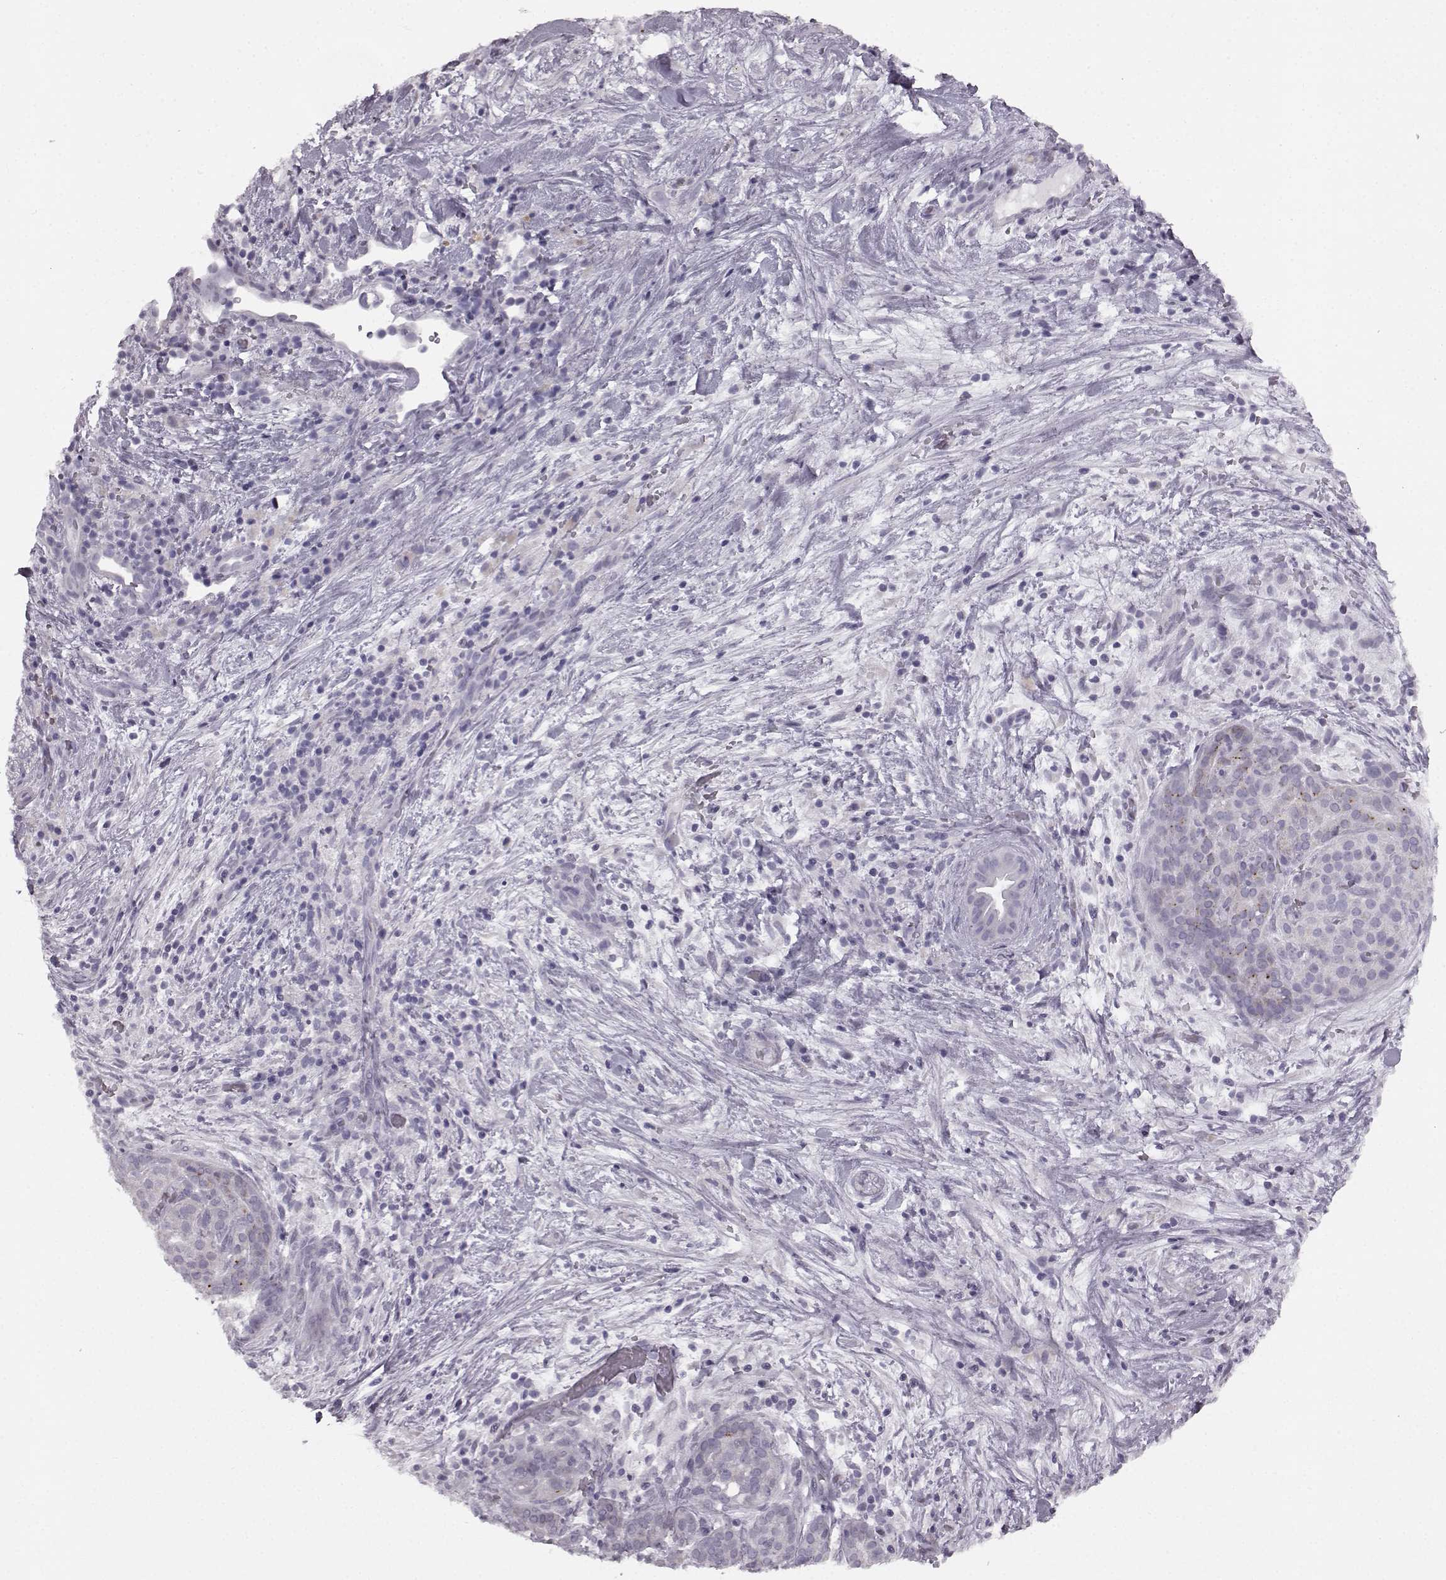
{"staining": {"intensity": "negative", "quantity": "none", "location": "none"}, "tissue": "pancreatic cancer", "cell_type": "Tumor cells", "image_type": "cancer", "snomed": [{"axis": "morphology", "description": "Adenocarcinoma, NOS"}, {"axis": "topography", "description": "Pancreas"}], "caption": "Tumor cells are negative for brown protein staining in adenocarcinoma (pancreatic).", "gene": "SEMG2", "patient": {"sex": "male", "age": 44}}